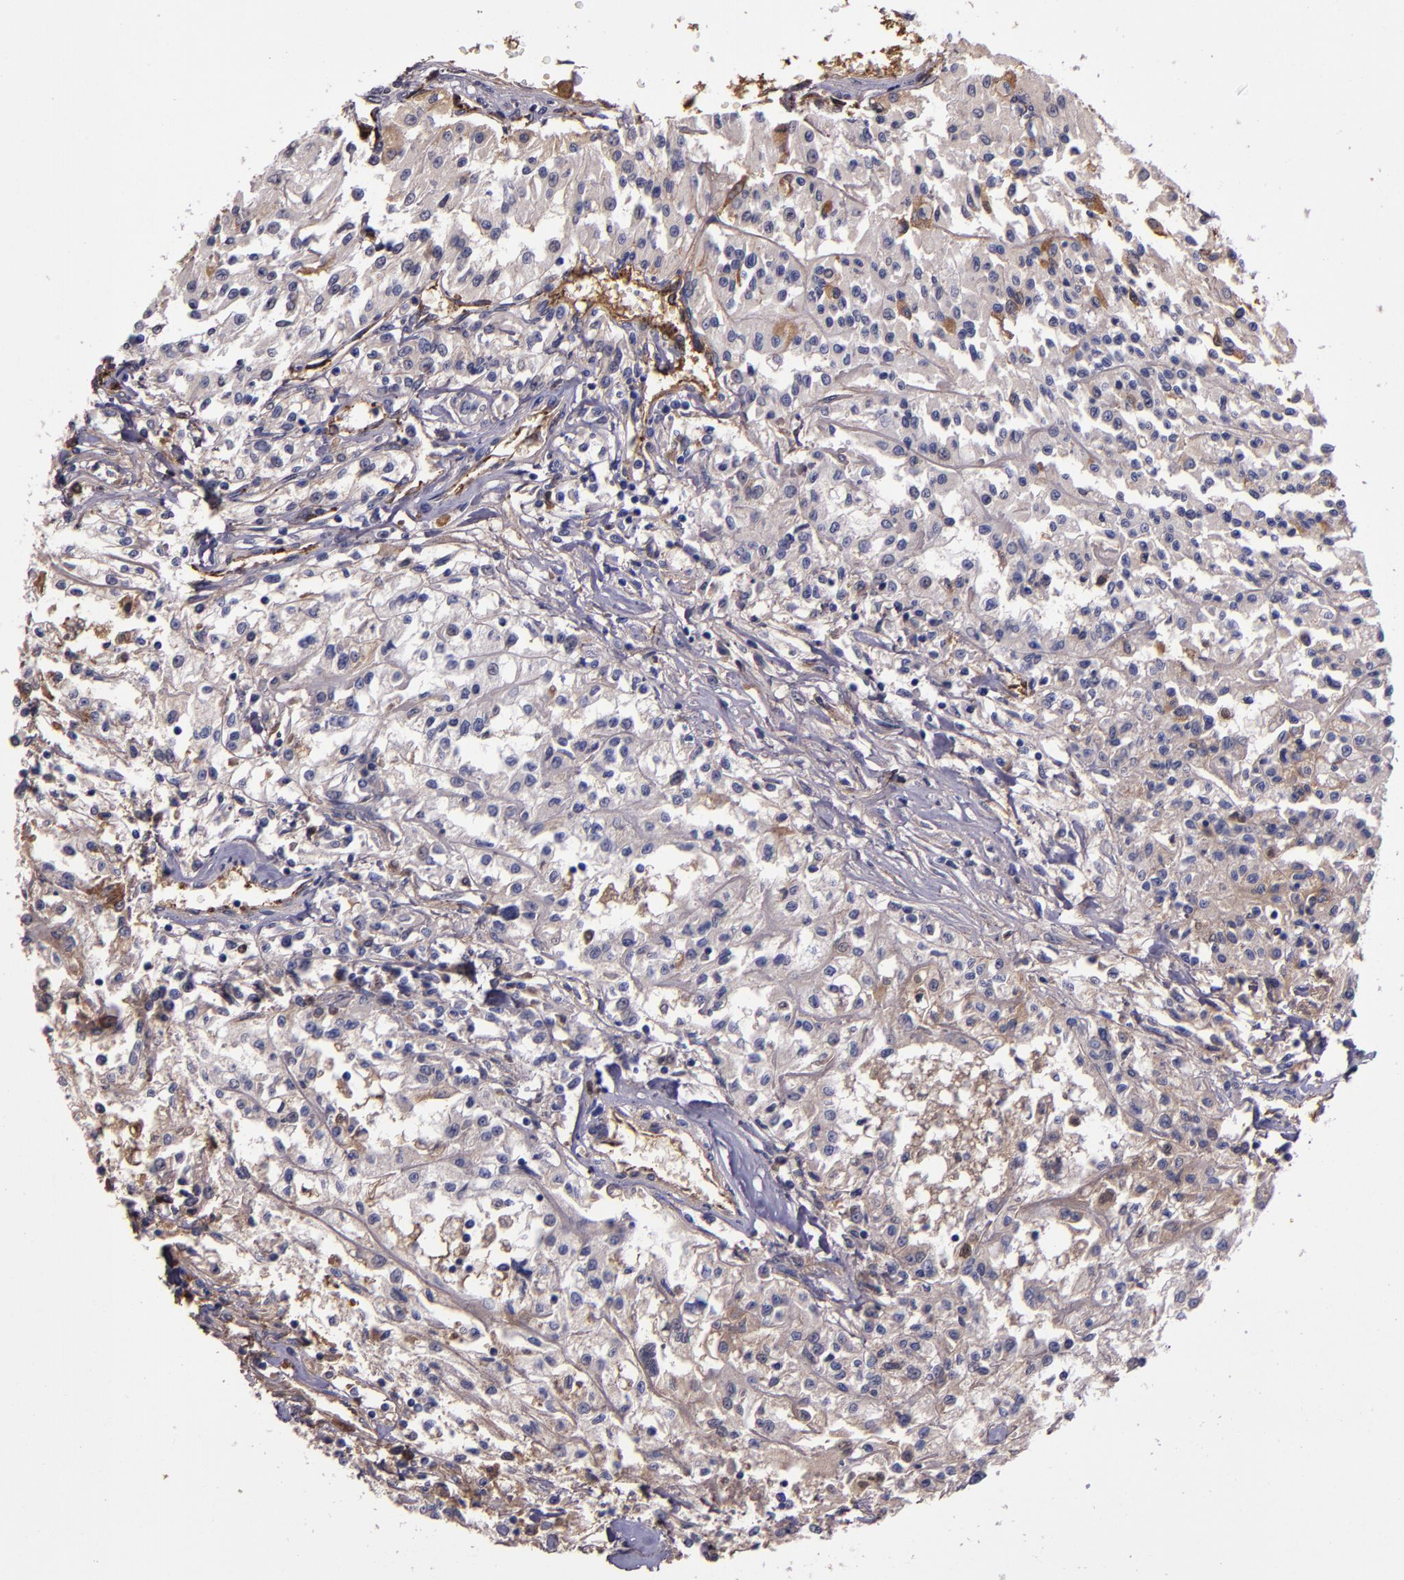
{"staining": {"intensity": "weak", "quantity": ">75%", "location": "cytoplasmic/membranous"}, "tissue": "renal cancer", "cell_type": "Tumor cells", "image_type": "cancer", "snomed": [{"axis": "morphology", "description": "Adenocarcinoma, NOS"}, {"axis": "topography", "description": "Kidney"}], "caption": "Immunohistochemistry (IHC) of human renal cancer displays low levels of weak cytoplasmic/membranous expression in about >75% of tumor cells. (brown staining indicates protein expression, while blue staining denotes nuclei).", "gene": "A2M", "patient": {"sex": "male", "age": 78}}